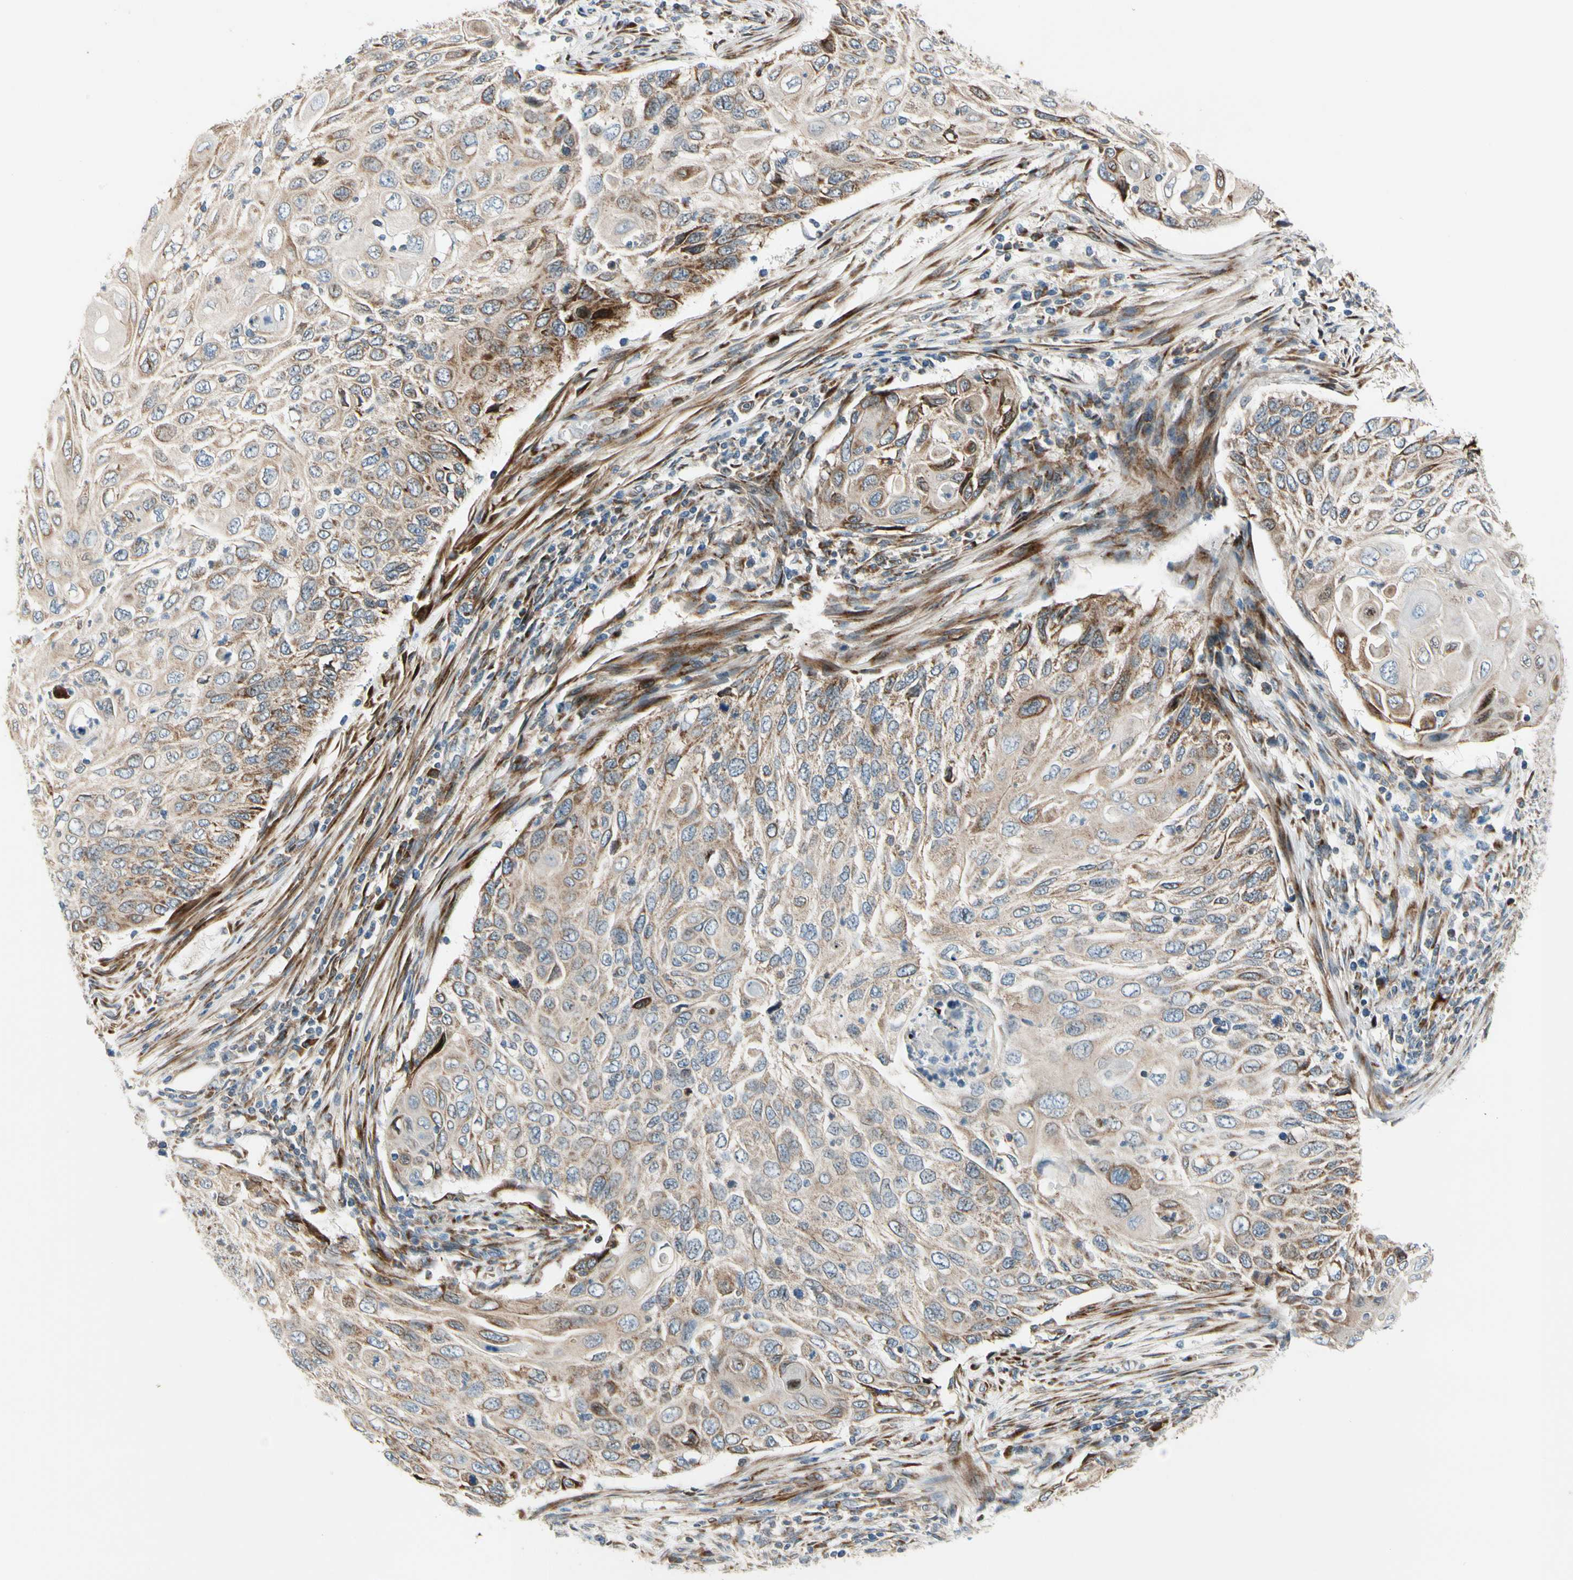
{"staining": {"intensity": "moderate", "quantity": ">75%", "location": "cytoplasmic/membranous"}, "tissue": "cervical cancer", "cell_type": "Tumor cells", "image_type": "cancer", "snomed": [{"axis": "morphology", "description": "Squamous cell carcinoma, NOS"}, {"axis": "topography", "description": "Cervix"}], "caption": "Immunohistochemistry photomicrograph of neoplastic tissue: human squamous cell carcinoma (cervical) stained using immunohistochemistry (IHC) demonstrates medium levels of moderate protein expression localized specifically in the cytoplasmic/membranous of tumor cells, appearing as a cytoplasmic/membranous brown color.", "gene": "MRPL9", "patient": {"sex": "female", "age": 70}}